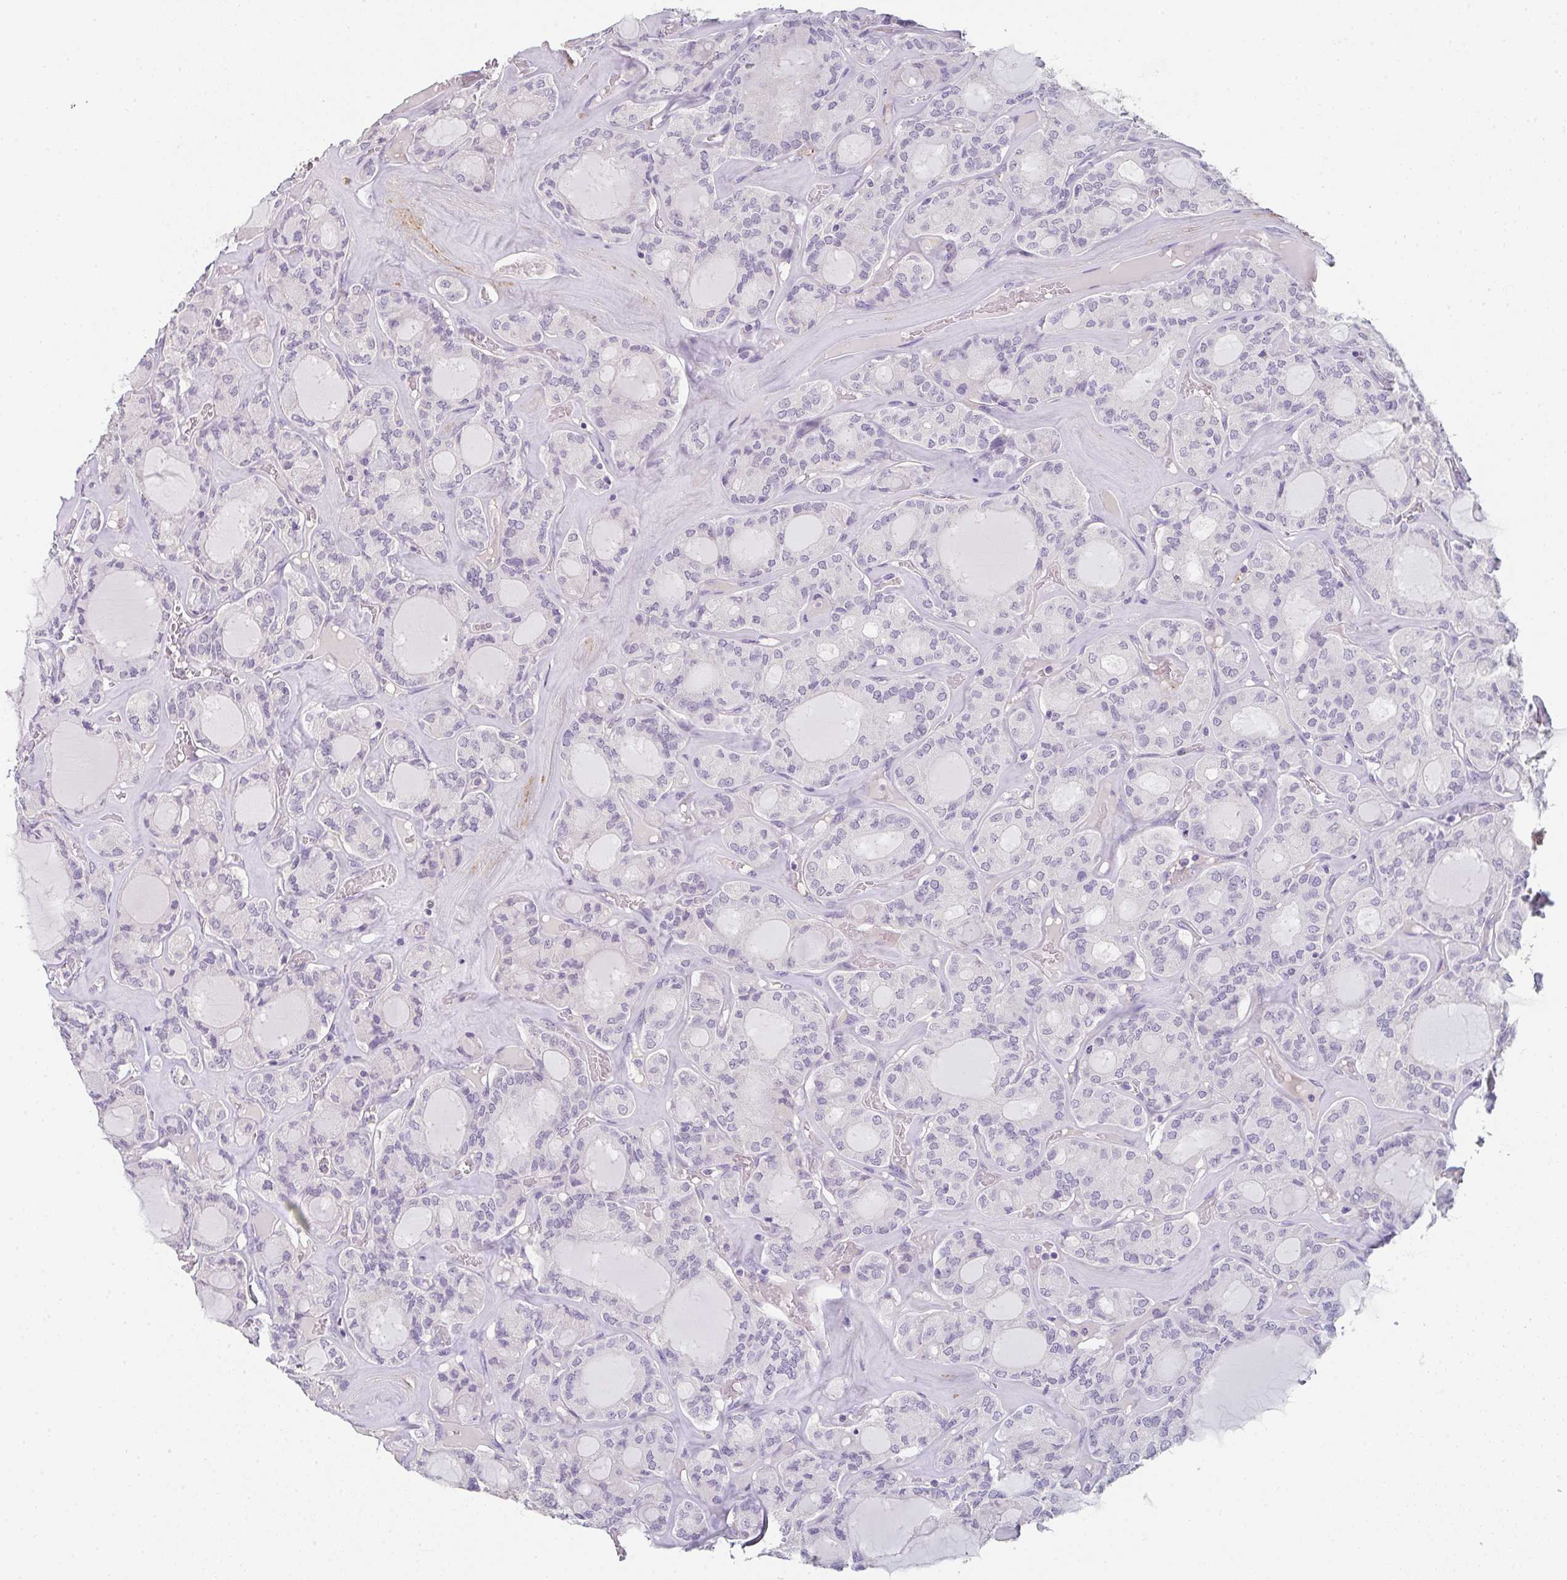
{"staining": {"intensity": "negative", "quantity": "none", "location": "none"}, "tissue": "thyroid cancer", "cell_type": "Tumor cells", "image_type": "cancer", "snomed": [{"axis": "morphology", "description": "Papillary adenocarcinoma, NOS"}, {"axis": "topography", "description": "Thyroid gland"}], "caption": "Tumor cells are negative for protein expression in human papillary adenocarcinoma (thyroid).", "gene": "C1QTNF8", "patient": {"sex": "male", "age": 87}}